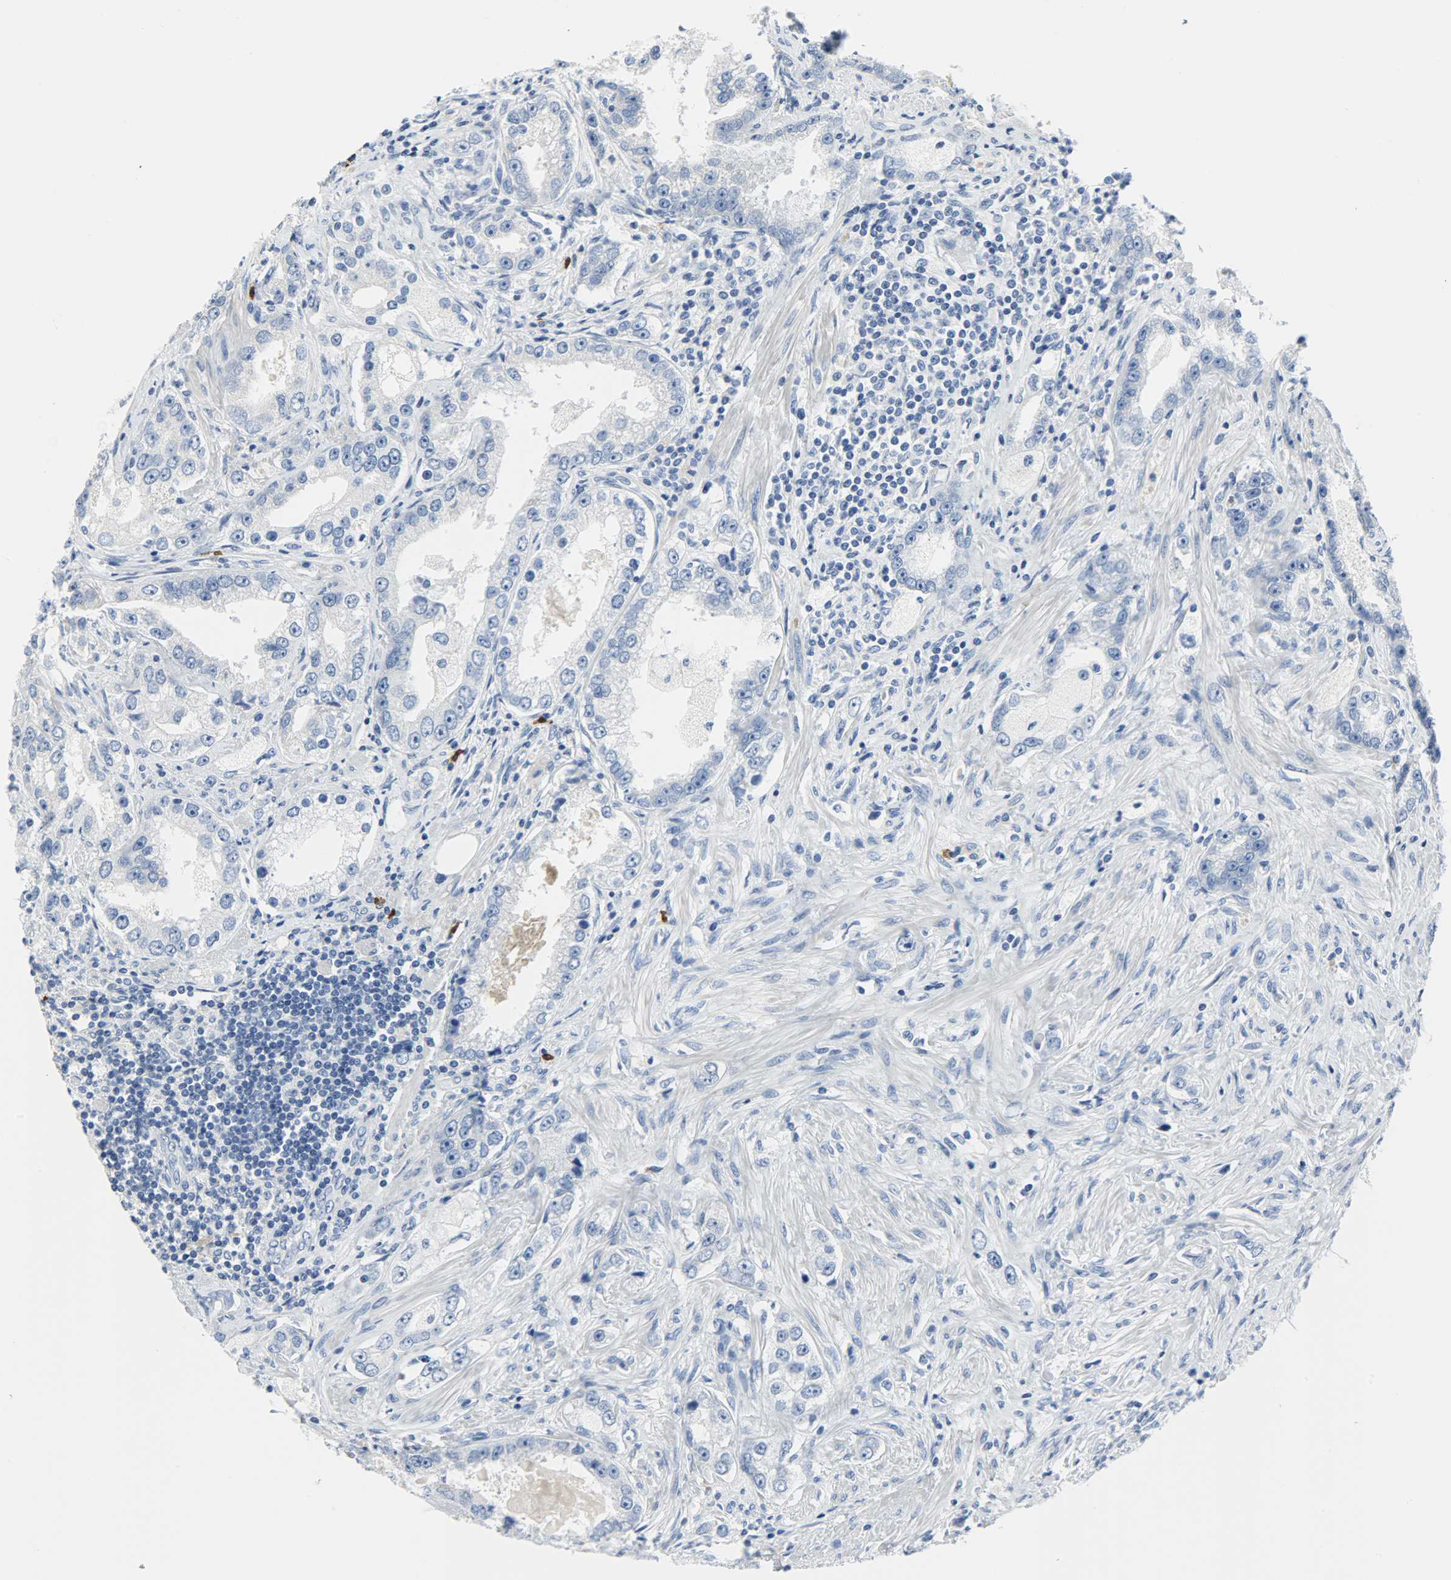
{"staining": {"intensity": "negative", "quantity": "none", "location": "none"}, "tissue": "prostate cancer", "cell_type": "Tumor cells", "image_type": "cancer", "snomed": [{"axis": "morphology", "description": "Adenocarcinoma, High grade"}, {"axis": "topography", "description": "Prostate"}], "caption": "IHC histopathology image of neoplastic tissue: high-grade adenocarcinoma (prostate) stained with DAB shows no significant protein staining in tumor cells. The staining is performed using DAB brown chromogen with nuclei counter-stained in using hematoxylin.", "gene": "CEBPE", "patient": {"sex": "male", "age": 63}}